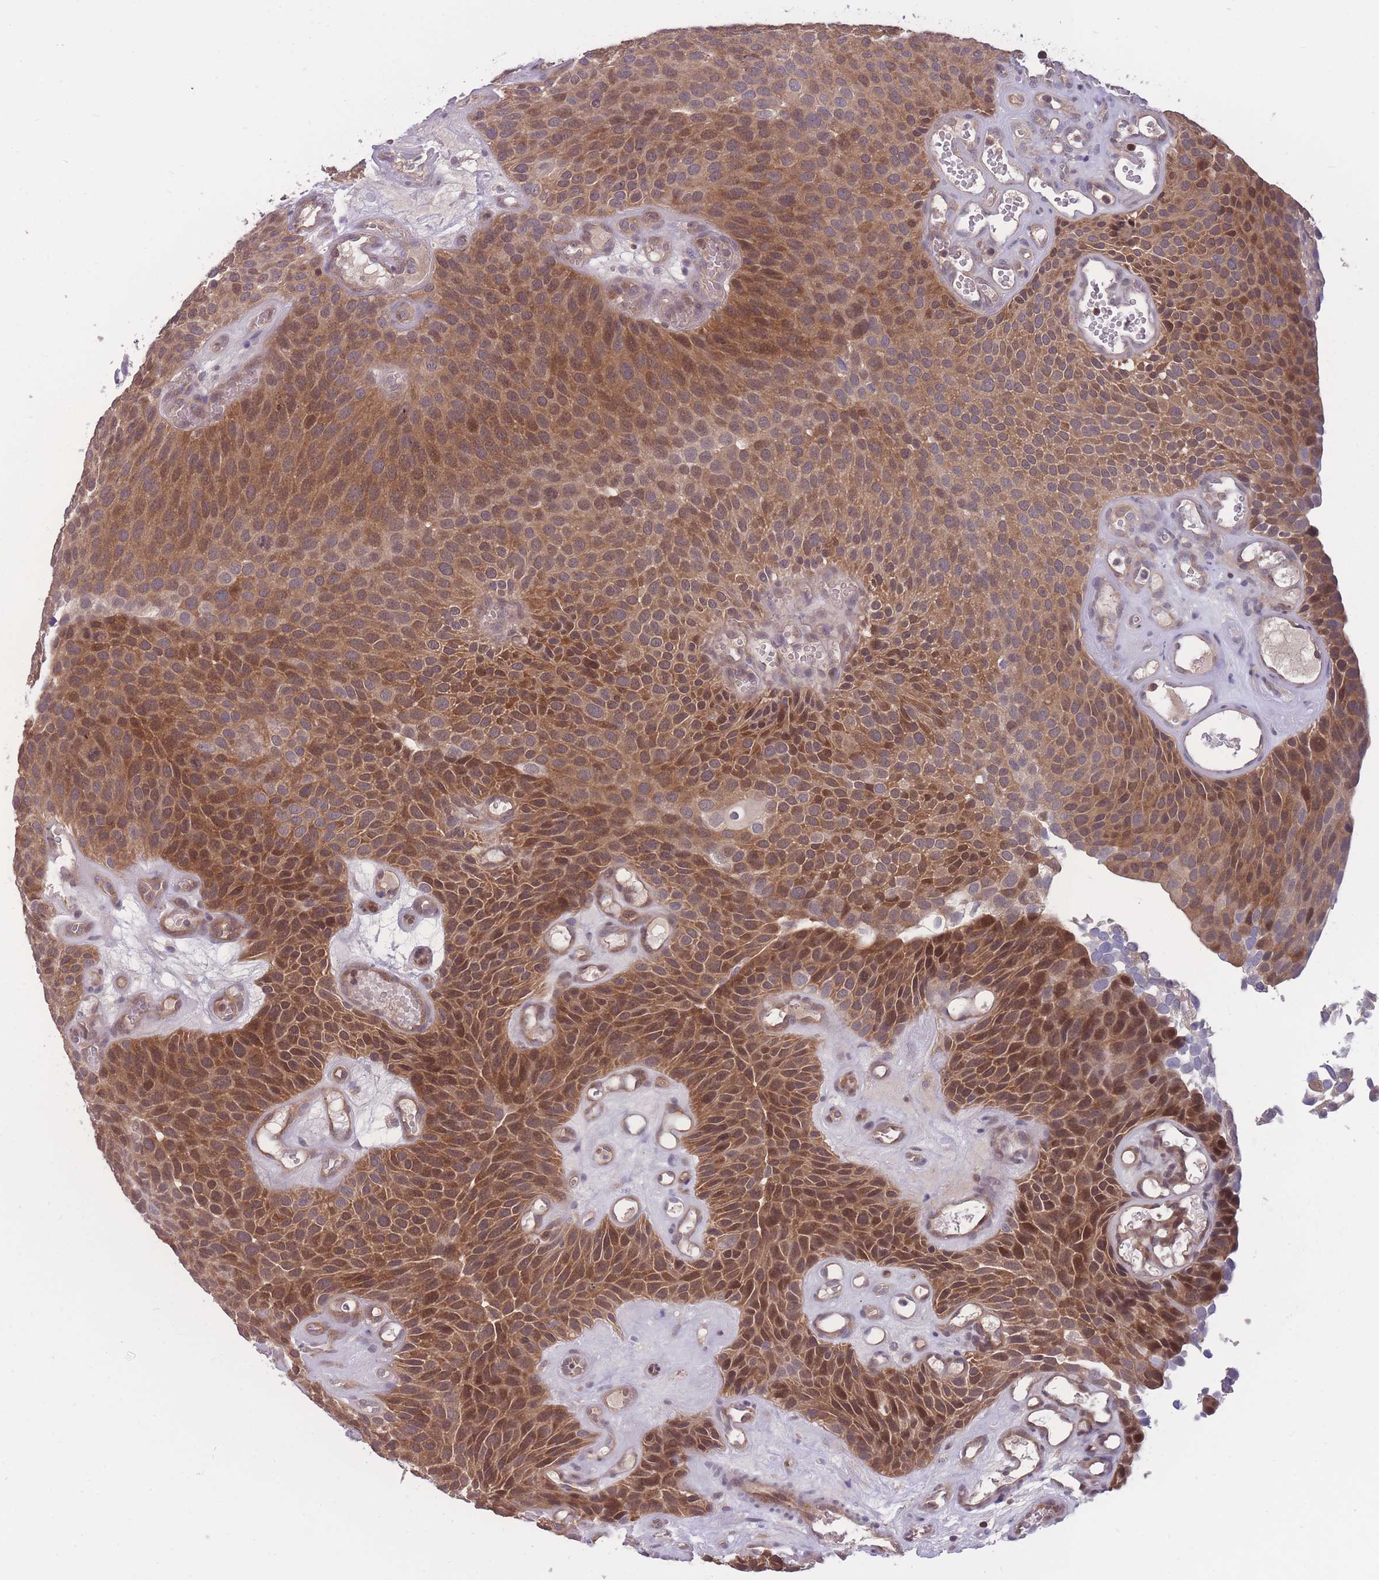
{"staining": {"intensity": "moderate", "quantity": ">75%", "location": "cytoplasmic/membranous,nuclear"}, "tissue": "urothelial cancer", "cell_type": "Tumor cells", "image_type": "cancer", "snomed": [{"axis": "morphology", "description": "Urothelial carcinoma, Low grade"}, {"axis": "topography", "description": "Urinary bladder"}], "caption": "Moderate cytoplasmic/membranous and nuclear positivity for a protein is identified in approximately >75% of tumor cells of urothelial carcinoma (low-grade) using IHC.", "gene": "UBE2N", "patient": {"sex": "male", "age": 89}}